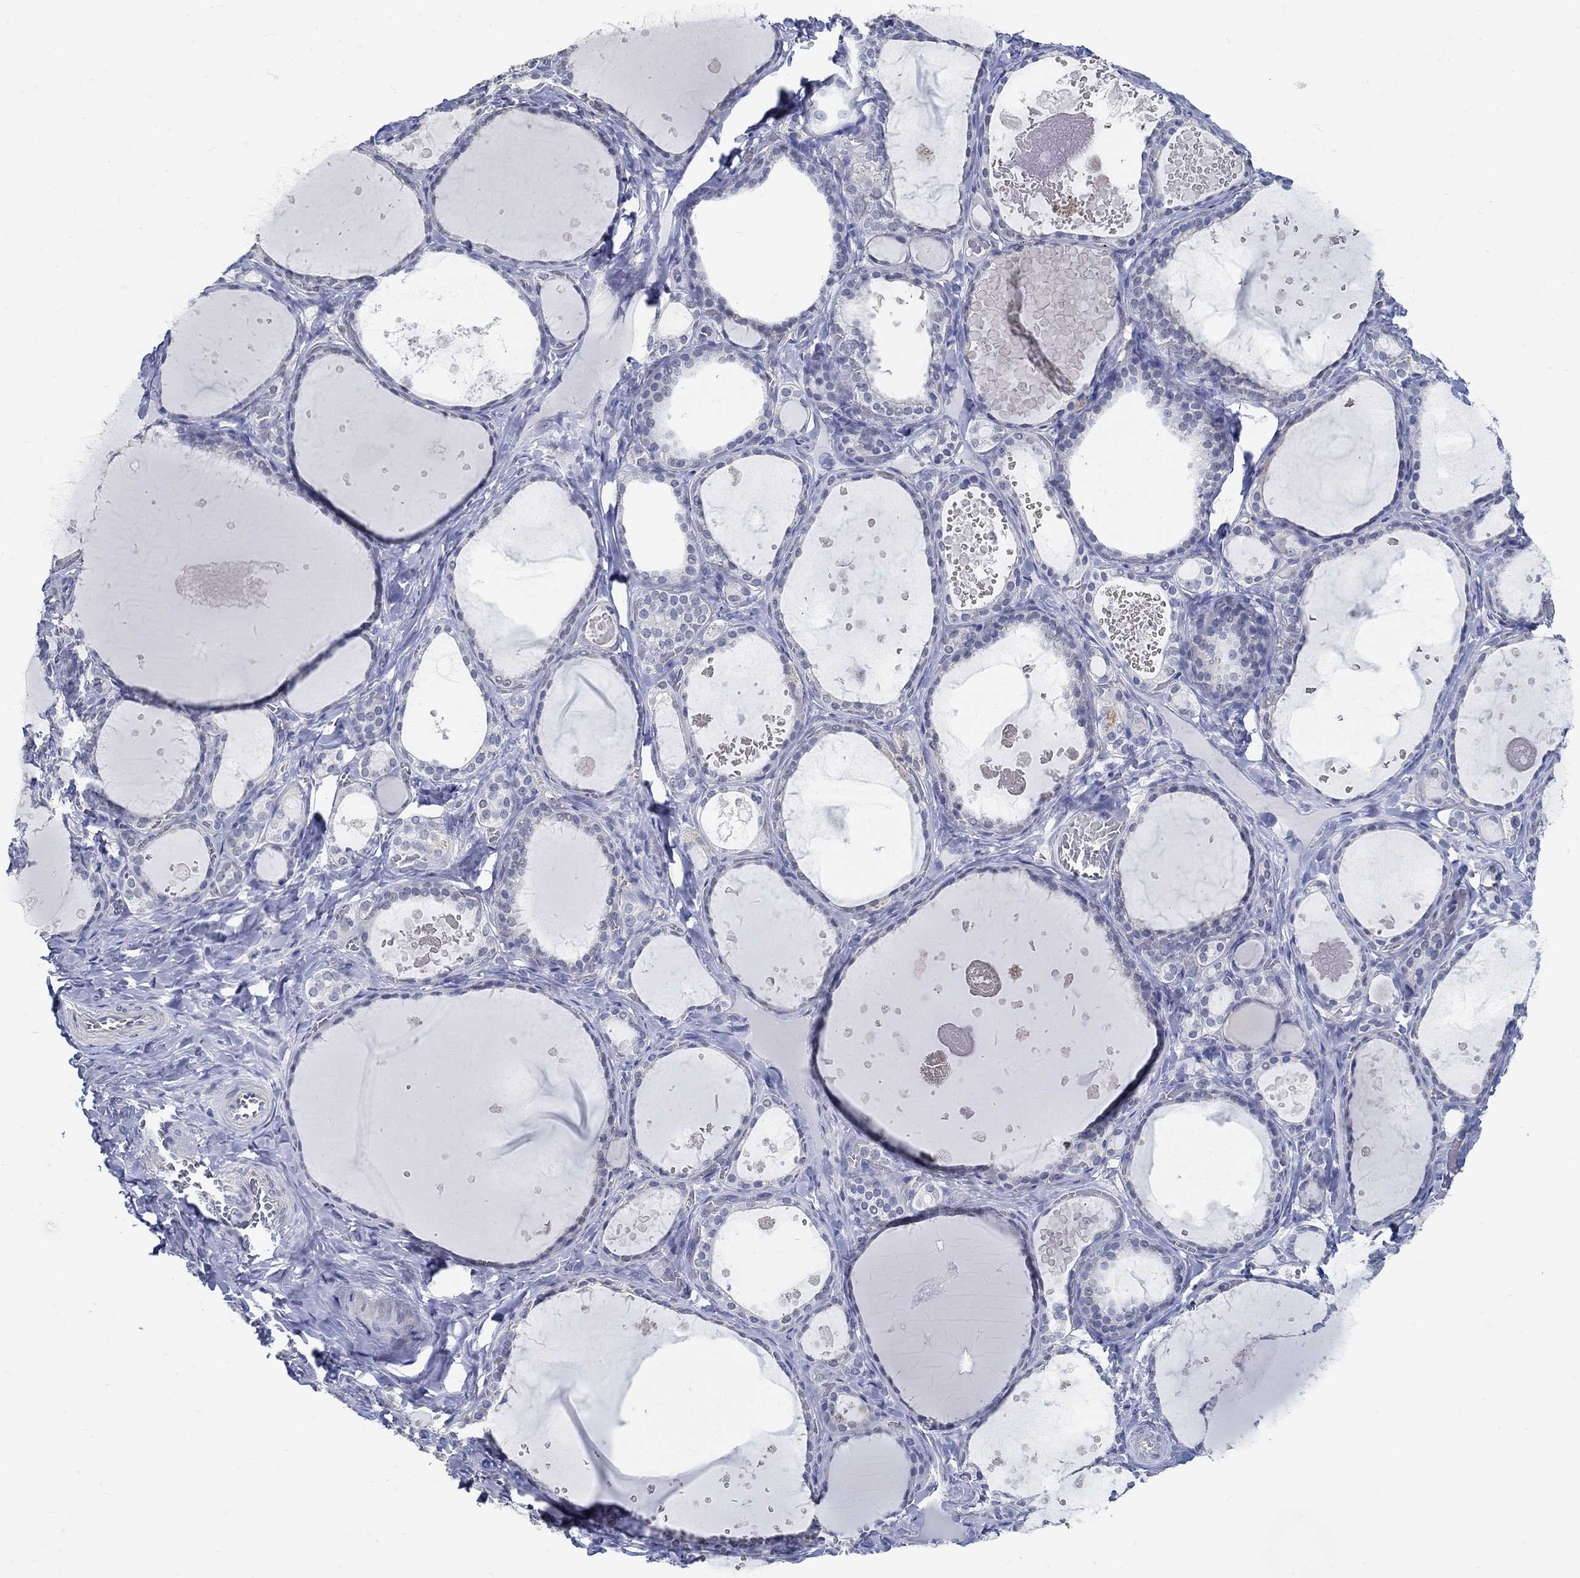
{"staining": {"intensity": "negative", "quantity": "none", "location": "none"}, "tissue": "thyroid gland", "cell_type": "Glandular cells", "image_type": "normal", "snomed": [{"axis": "morphology", "description": "Normal tissue, NOS"}, {"axis": "topography", "description": "Thyroid gland"}], "caption": "This is an IHC histopathology image of benign human thyroid gland. There is no staining in glandular cells.", "gene": "PCDH11X", "patient": {"sex": "female", "age": 56}}